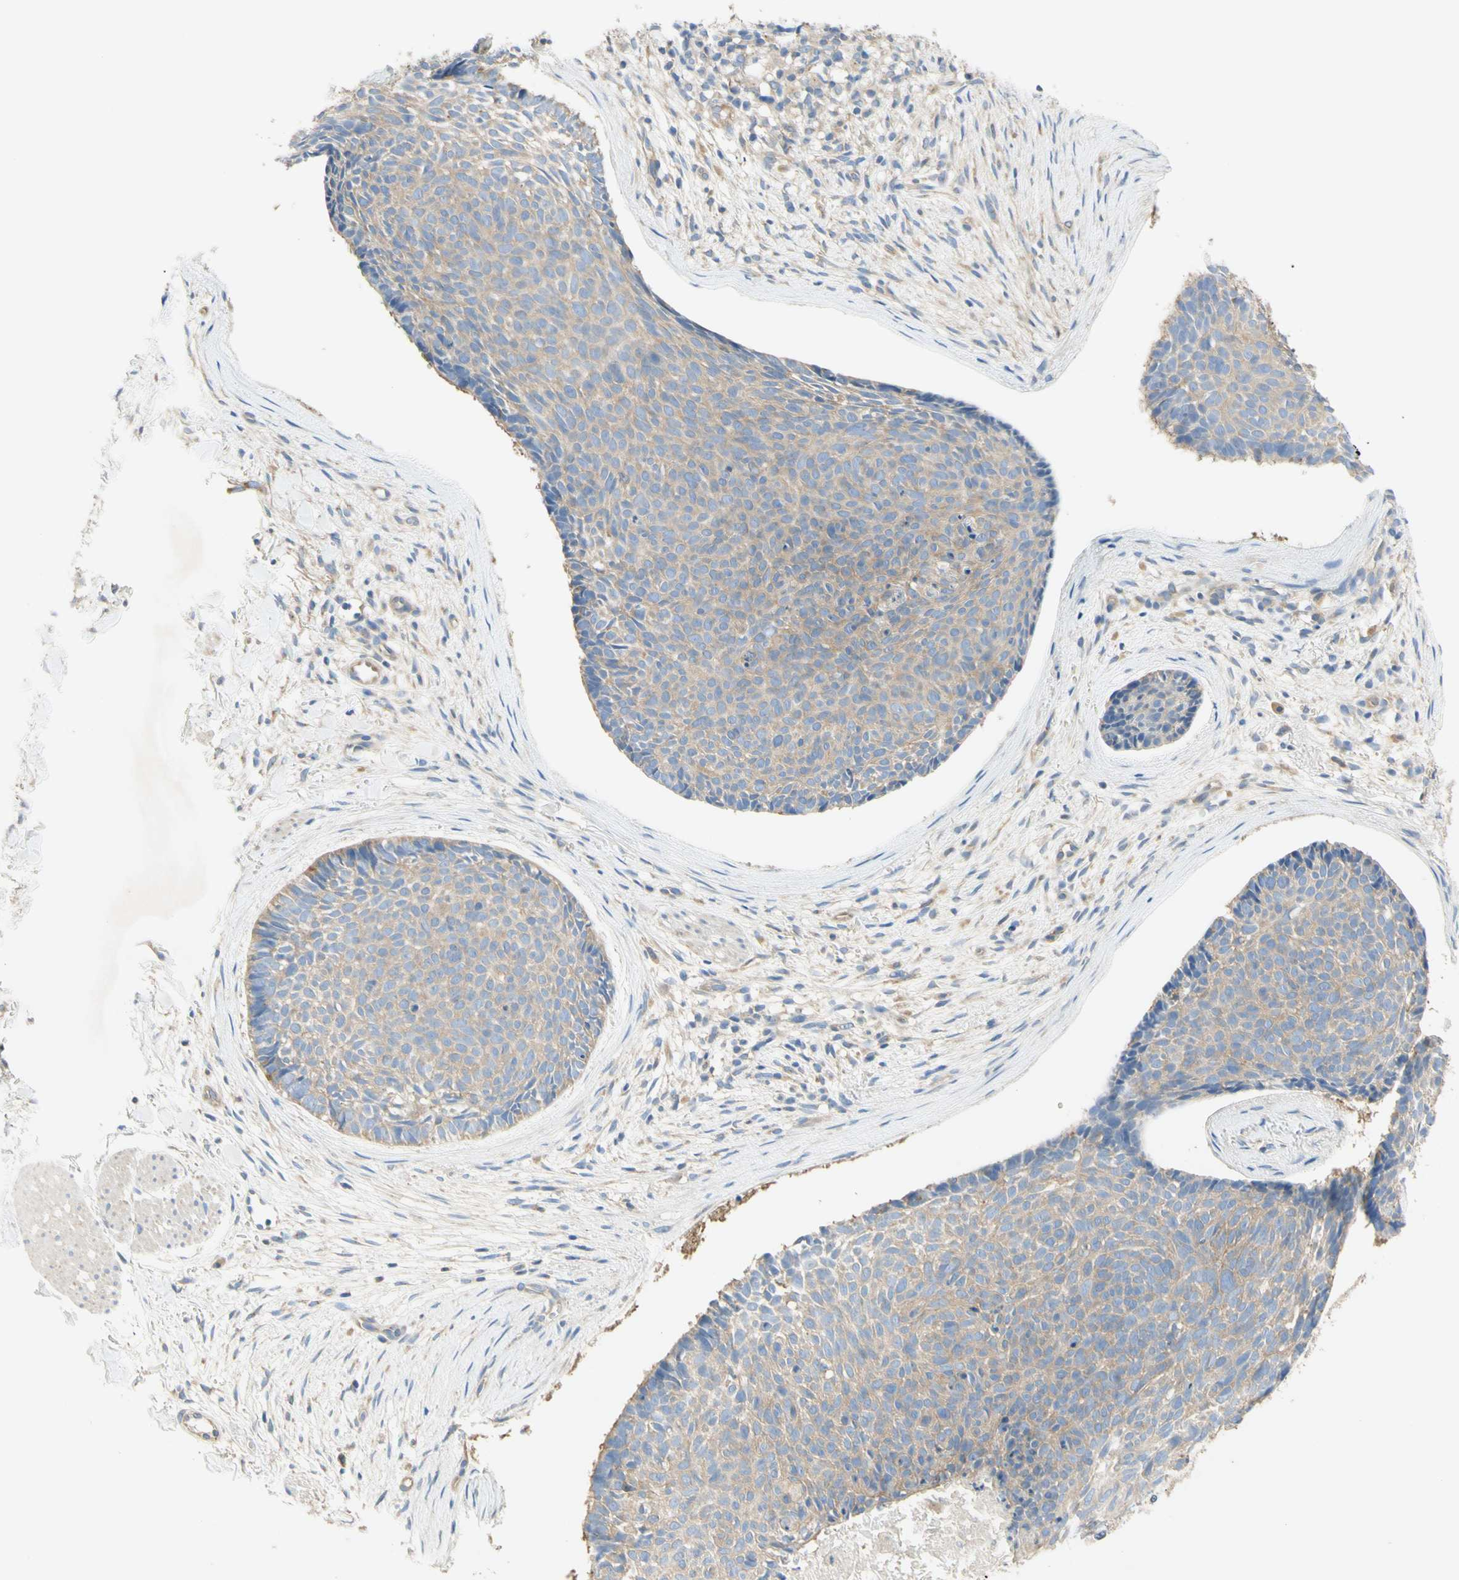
{"staining": {"intensity": "weak", "quantity": ">75%", "location": "cytoplasmic/membranous"}, "tissue": "skin cancer", "cell_type": "Tumor cells", "image_type": "cancer", "snomed": [{"axis": "morphology", "description": "Normal tissue, NOS"}, {"axis": "morphology", "description": "Basal cell carcinoma"}, {"axis": "topography", "description": "Skin"}], "caption": "Protein staining by immunohistochemistry shows weak cytoplasmic/membranous positivity in about >75% of tumor cells in skin basal cell carcinoma.", "gene": "DYNC1H1", "patient": {"sex": "female", "age": 56}}